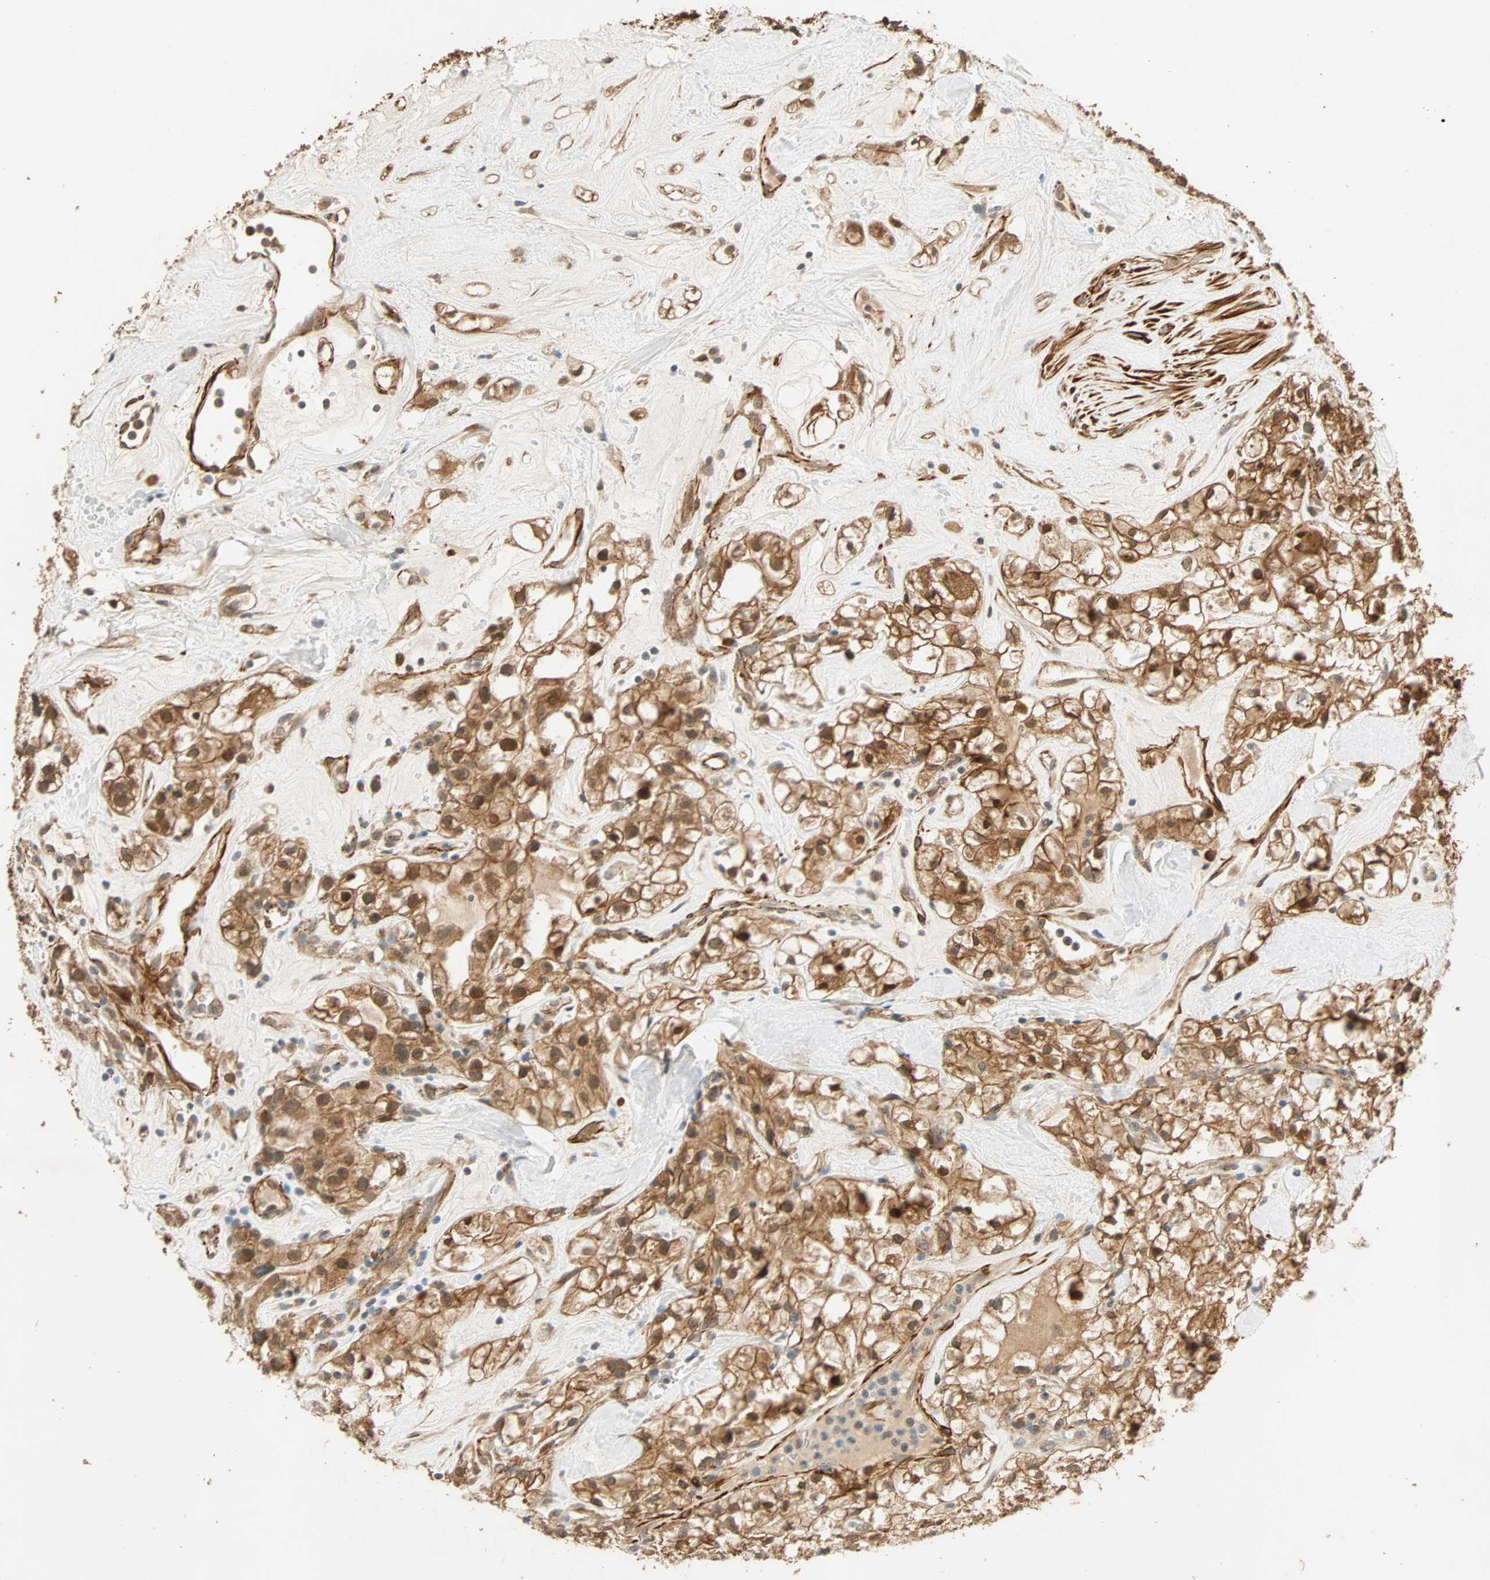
{"staining": {"intensity": "moderate", "quantity": ">75%", "location": "cytoplasmic/membranous,nuclear"}, "tissue": "renal cancer", "cell_type": "Tumor cells", "image_type": "cancer", "snomed": [{"axis": "morphology", "description": "Adenocarcinoma, NOS"}, {"axis": "topography", "description": "Kidney"}], "caption": "This is an image of immunohistochemistry staining of renal cancer (adenocarcinoma), which shows moderate expression in the cytoplasmic/membranous and nuclear of tumor cells.", "gene": "QSER1", "patient": {"sex": "female", "age": 60}}